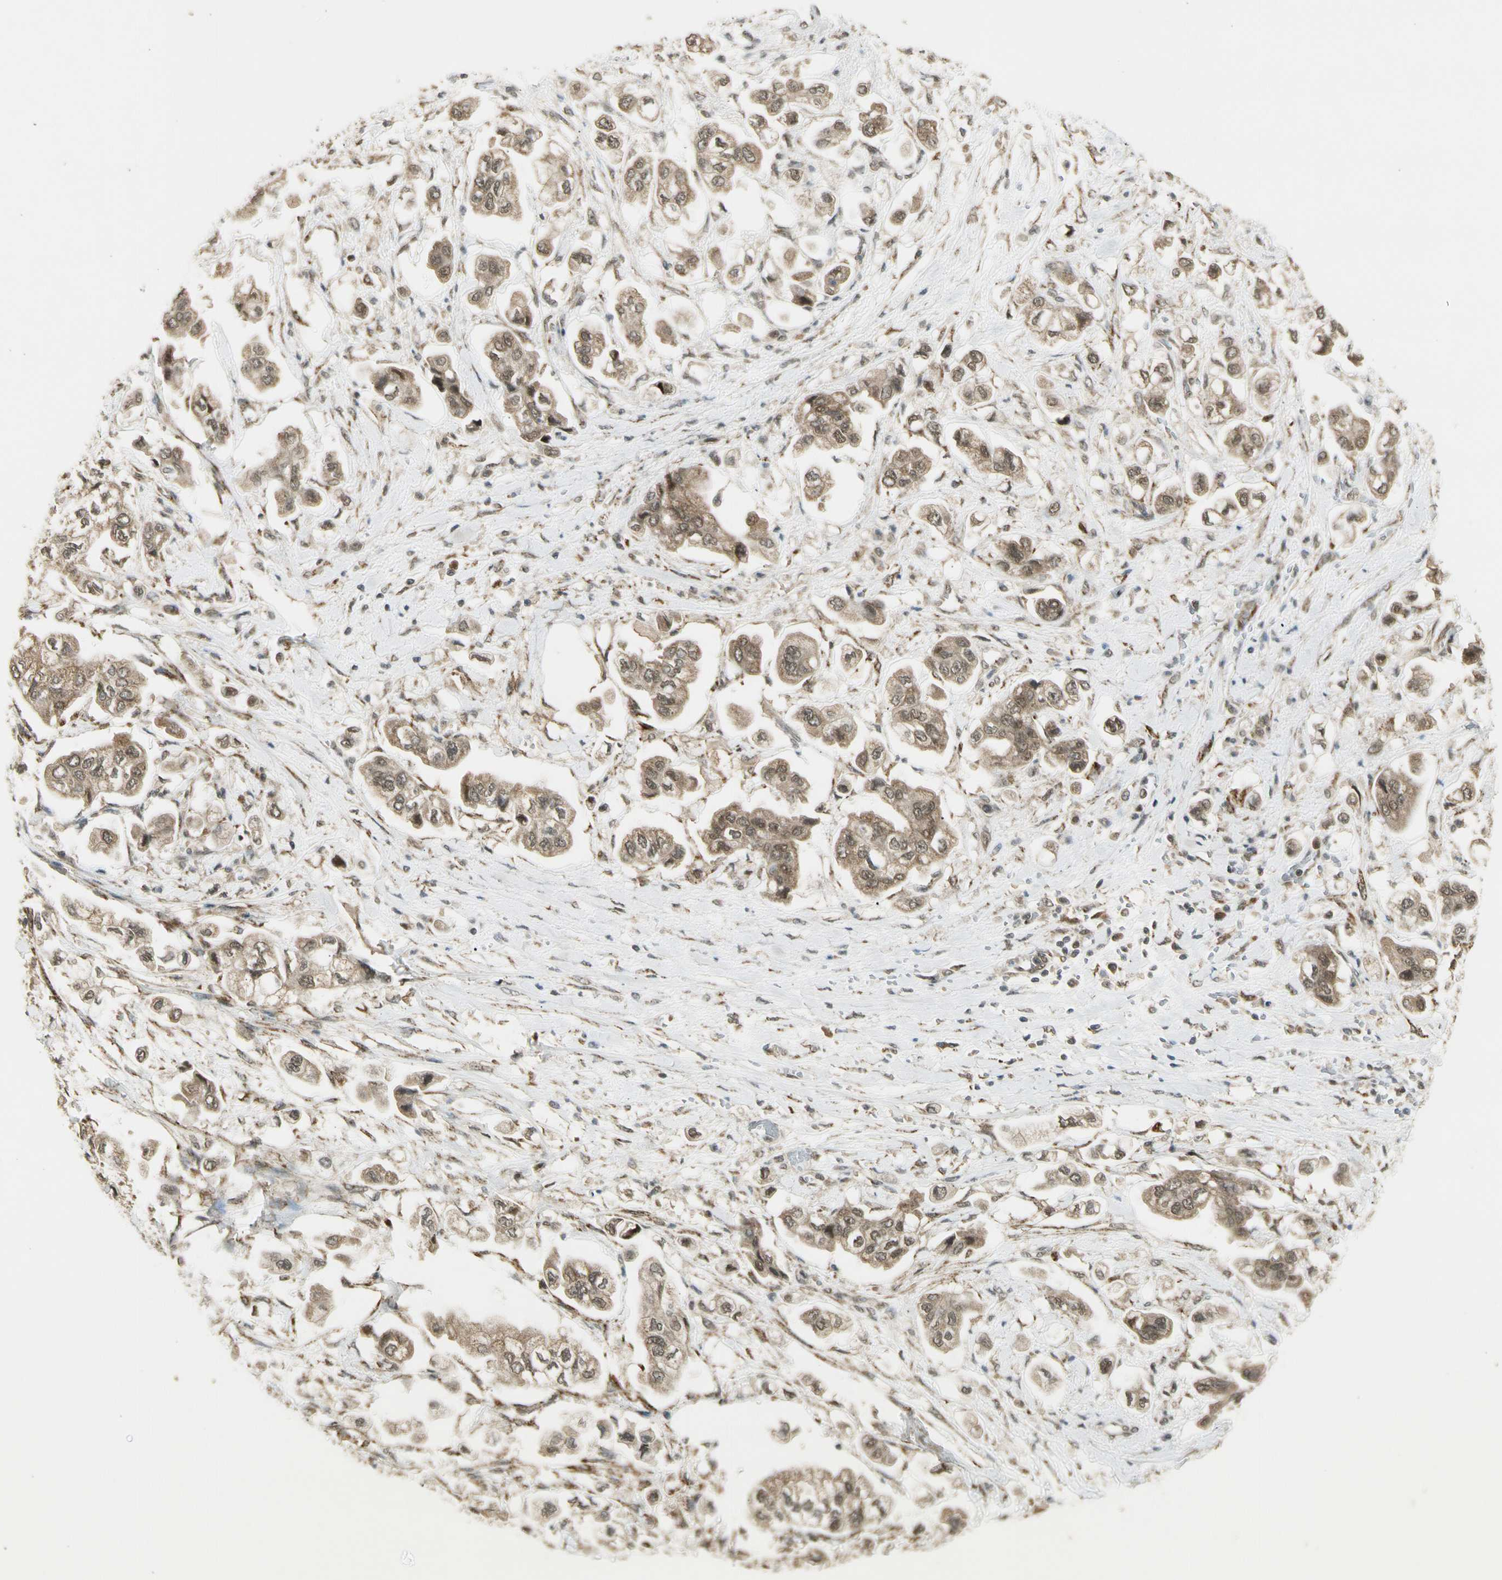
{"staining": {"intensity": "moderate", "quantity": ">75%", "location": "cytoplasmic/membranous,nuclear"}, "tissue": "stomach cancer", "cell_type": "Tumor cells", "image_type": "cancer", "snomed": [{"axis": "morphology", "description": "Adenocarcinoma, NOS"}, {"axis": "topography", "description": "Stomach"}], "caption": "Protein expression analysis of stomach cancer reveals moderate cytoplasmic/membranous and nuclear staining in approximately >75% of tumor cells. The protein is stained brown, and the nuclei are stained in blue (DAB IHC with brightfield microscopy, high magnification).", "gene": "ZNF135", "patient": {"sex": "male", "age": 62}}